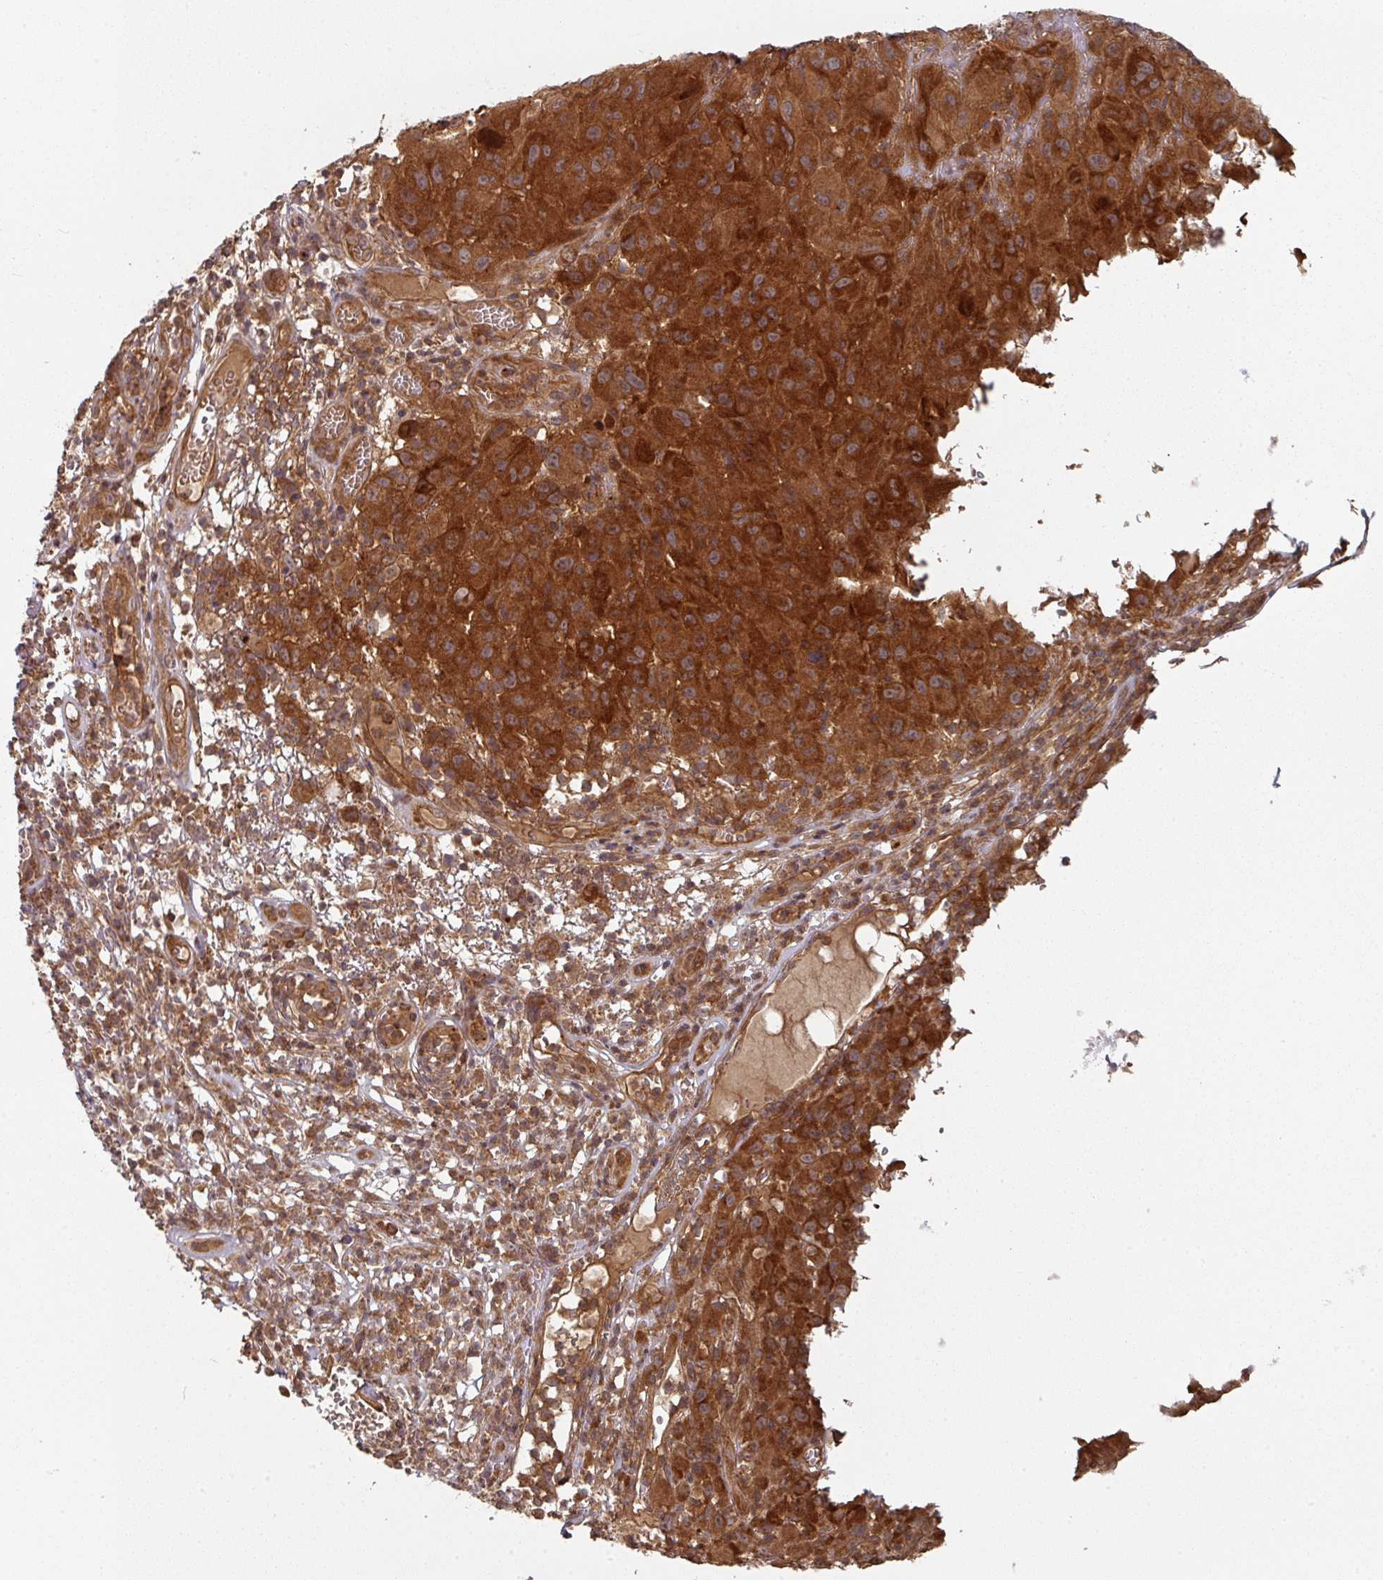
{"staining": {"intensity": "strong", "quantity": ">75%", "location": "cytoplasmic/membranous"}, "tissue": "melanoma", "cell_type": "Tumor cells", "image_type": "cancer", "snomed": [{"axis": "morphology", "description": "Malignant melanoma, NOS"}, {"axis": "topography", "description": "Skin"}], "caption": "Immunohistochemistry (IHC) micrograph of human melanoma stained for a protein (brown), which exhibits high levels of strong cytoplasmic/membranous expression in about >75% of tumor cells.", "gene": "EIF4EBP2", "patient": {"sex": "male", "age": 73}}